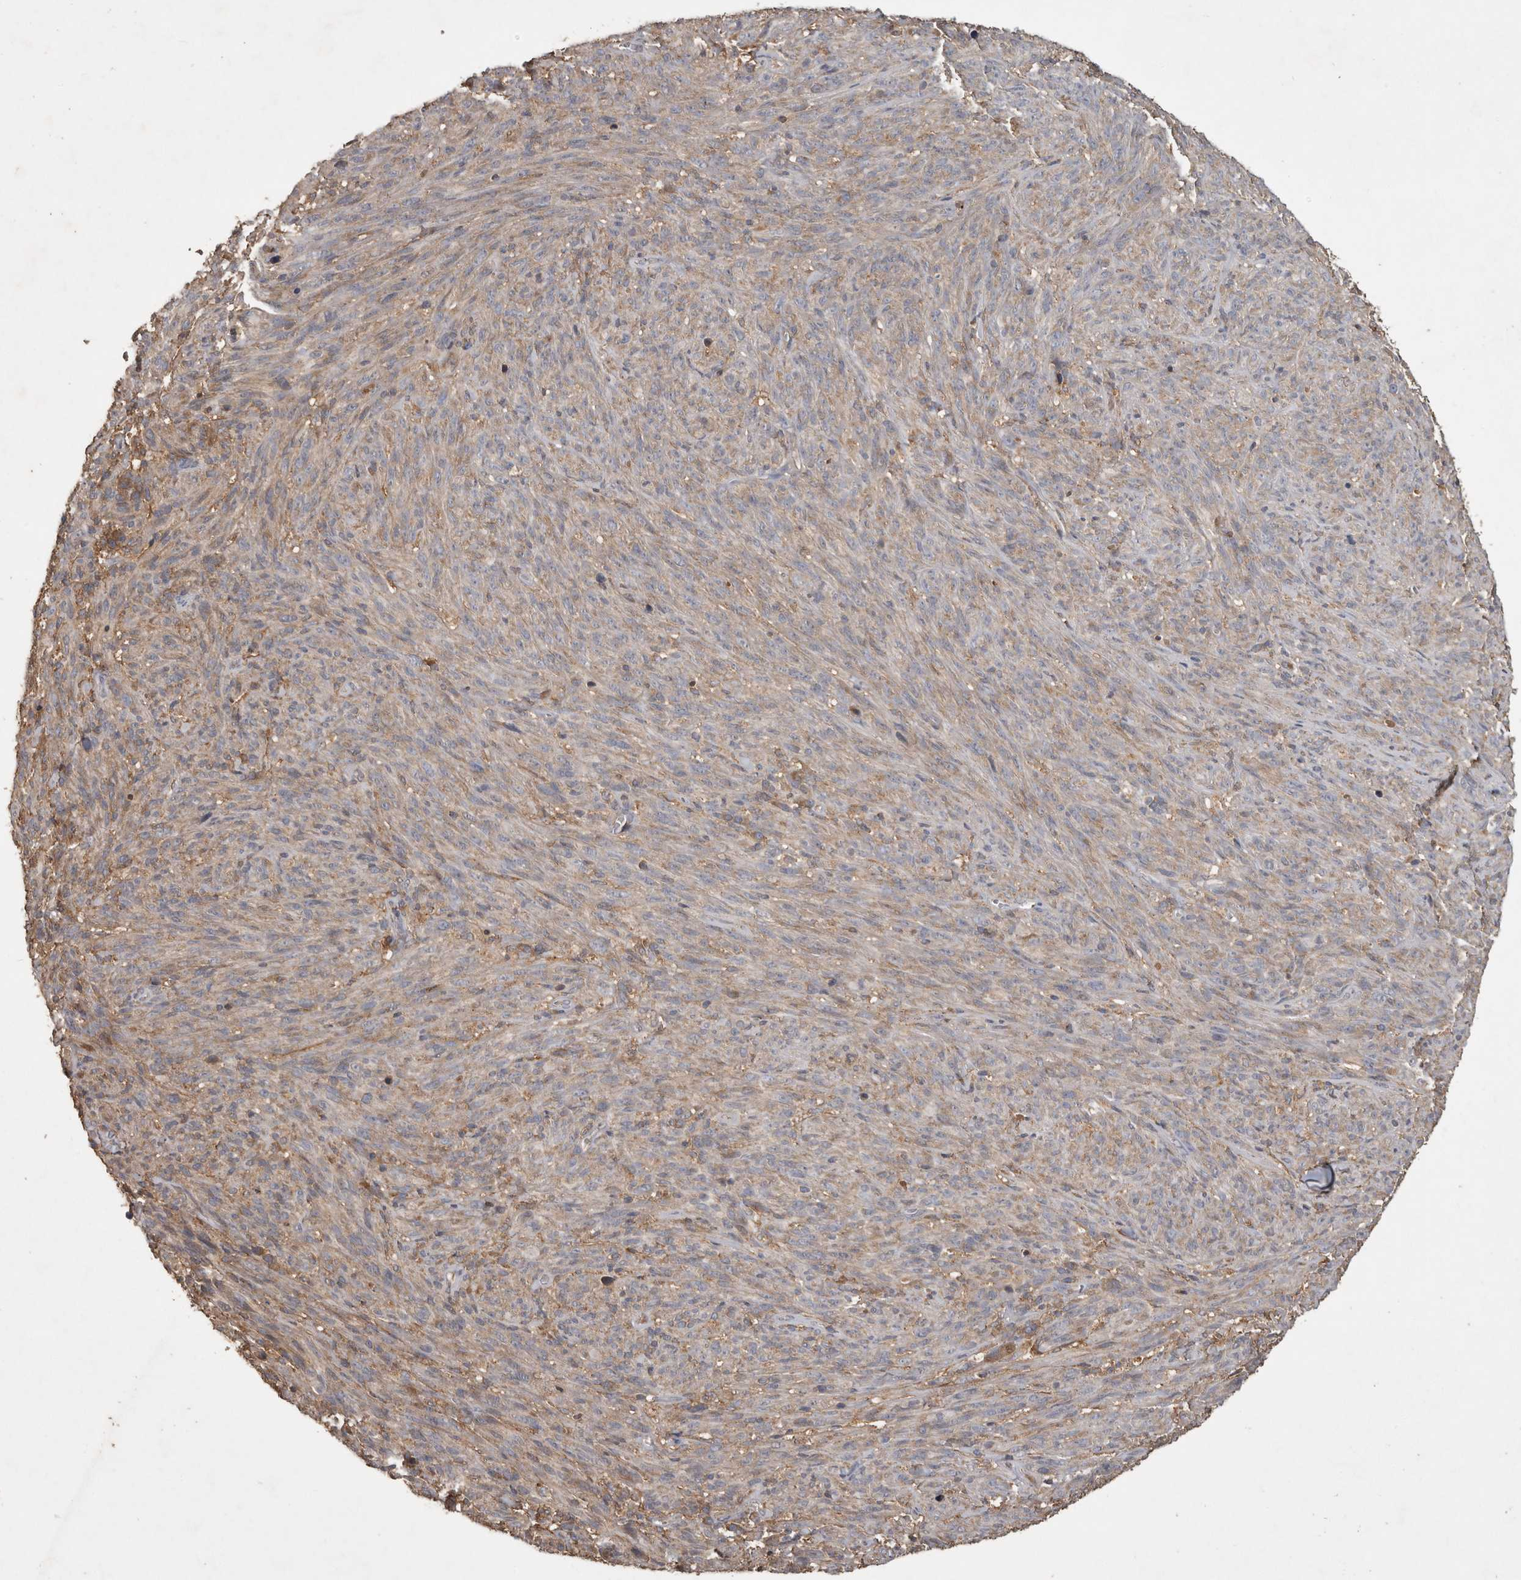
{"staining": {"intensity": "weak", "quantity": "25%-75%", "location": "cytoplasmic/membranous"}, "tissue": "melanoma", "cell_type": "Tumor cells", "image_type": "cancer", "snomed": [{"axis": "morphology", "description": "Malignant melanoma, NOS"}, {"axis": "topography", "description": "Skin of head"}], "caption": "A photomicrograph of human melanoma stained for a protein exhibits weak cytoplasmic/membranous brown staining in tumor cells. (DAB (3,3'-diaminobenzidine) = brown stain, brightfield microscopy at high magnification).", "gene": "TRMT61B", "patient": {"sex": "male", "age": 96}}